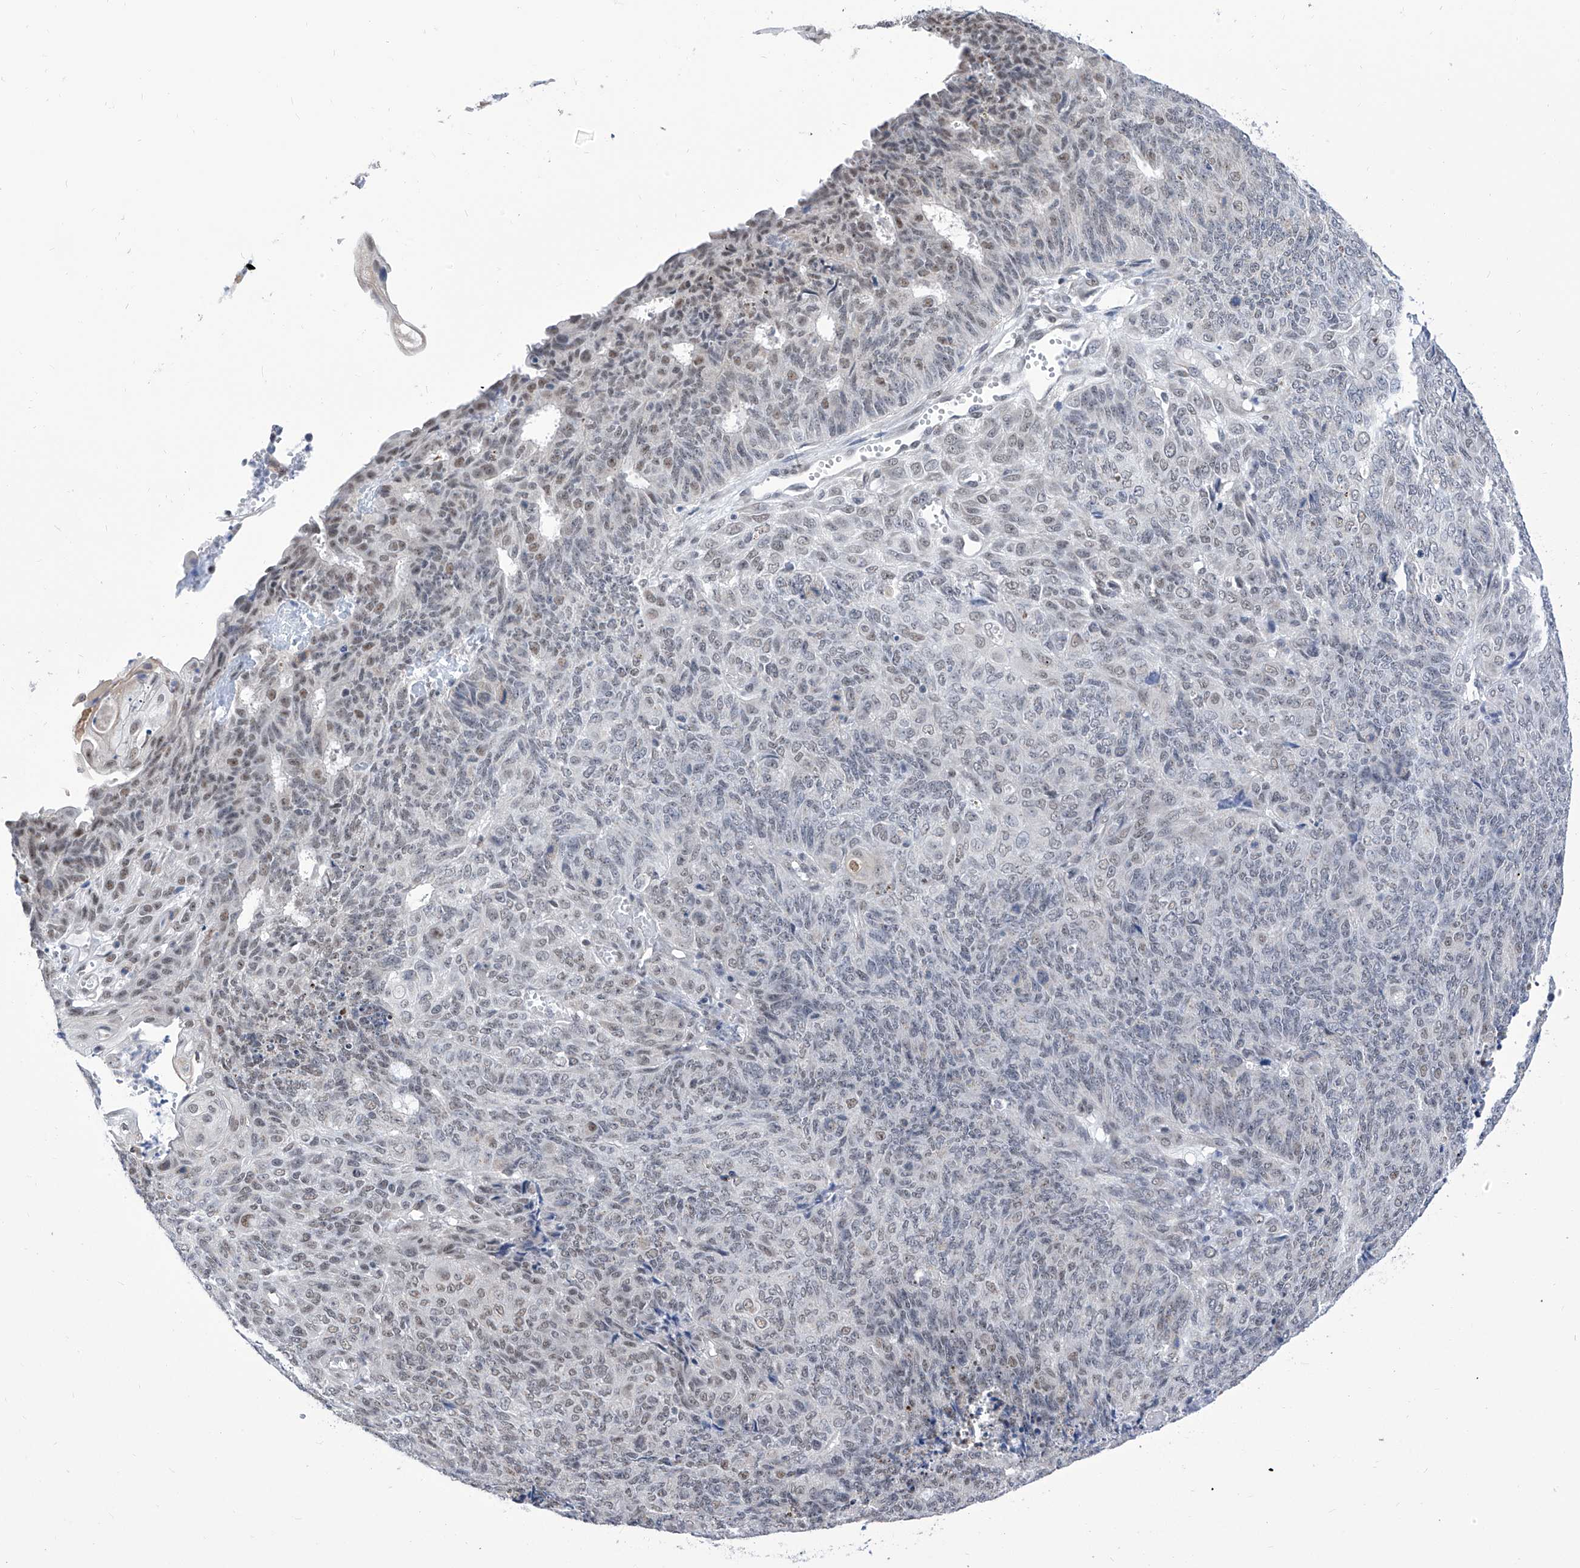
{"staining": {"intensity": "weak", "quantity": "<25%", "location": "nuclear"}, "tissue": "endometrial cancer", "cell_type": "Tumor cells", "image_type": "cancer", "snomed": [{"axis": "morphology", "description": "Adenocarcinoma, NOS"}, {"axis": "topography", "description": "Endometrium"}], "caption": "Immunohistochemistry (IHC) micrograph of endometrial adenocarcinoma stained for a protein (brown), which reveals no staining in tumor cells. (DAB (3,3'-diaminobenzidine) immunohistochemistry (IHC), high magnification).", "gene": "SART1", "patient": {"sex": "female", "age": 32}}